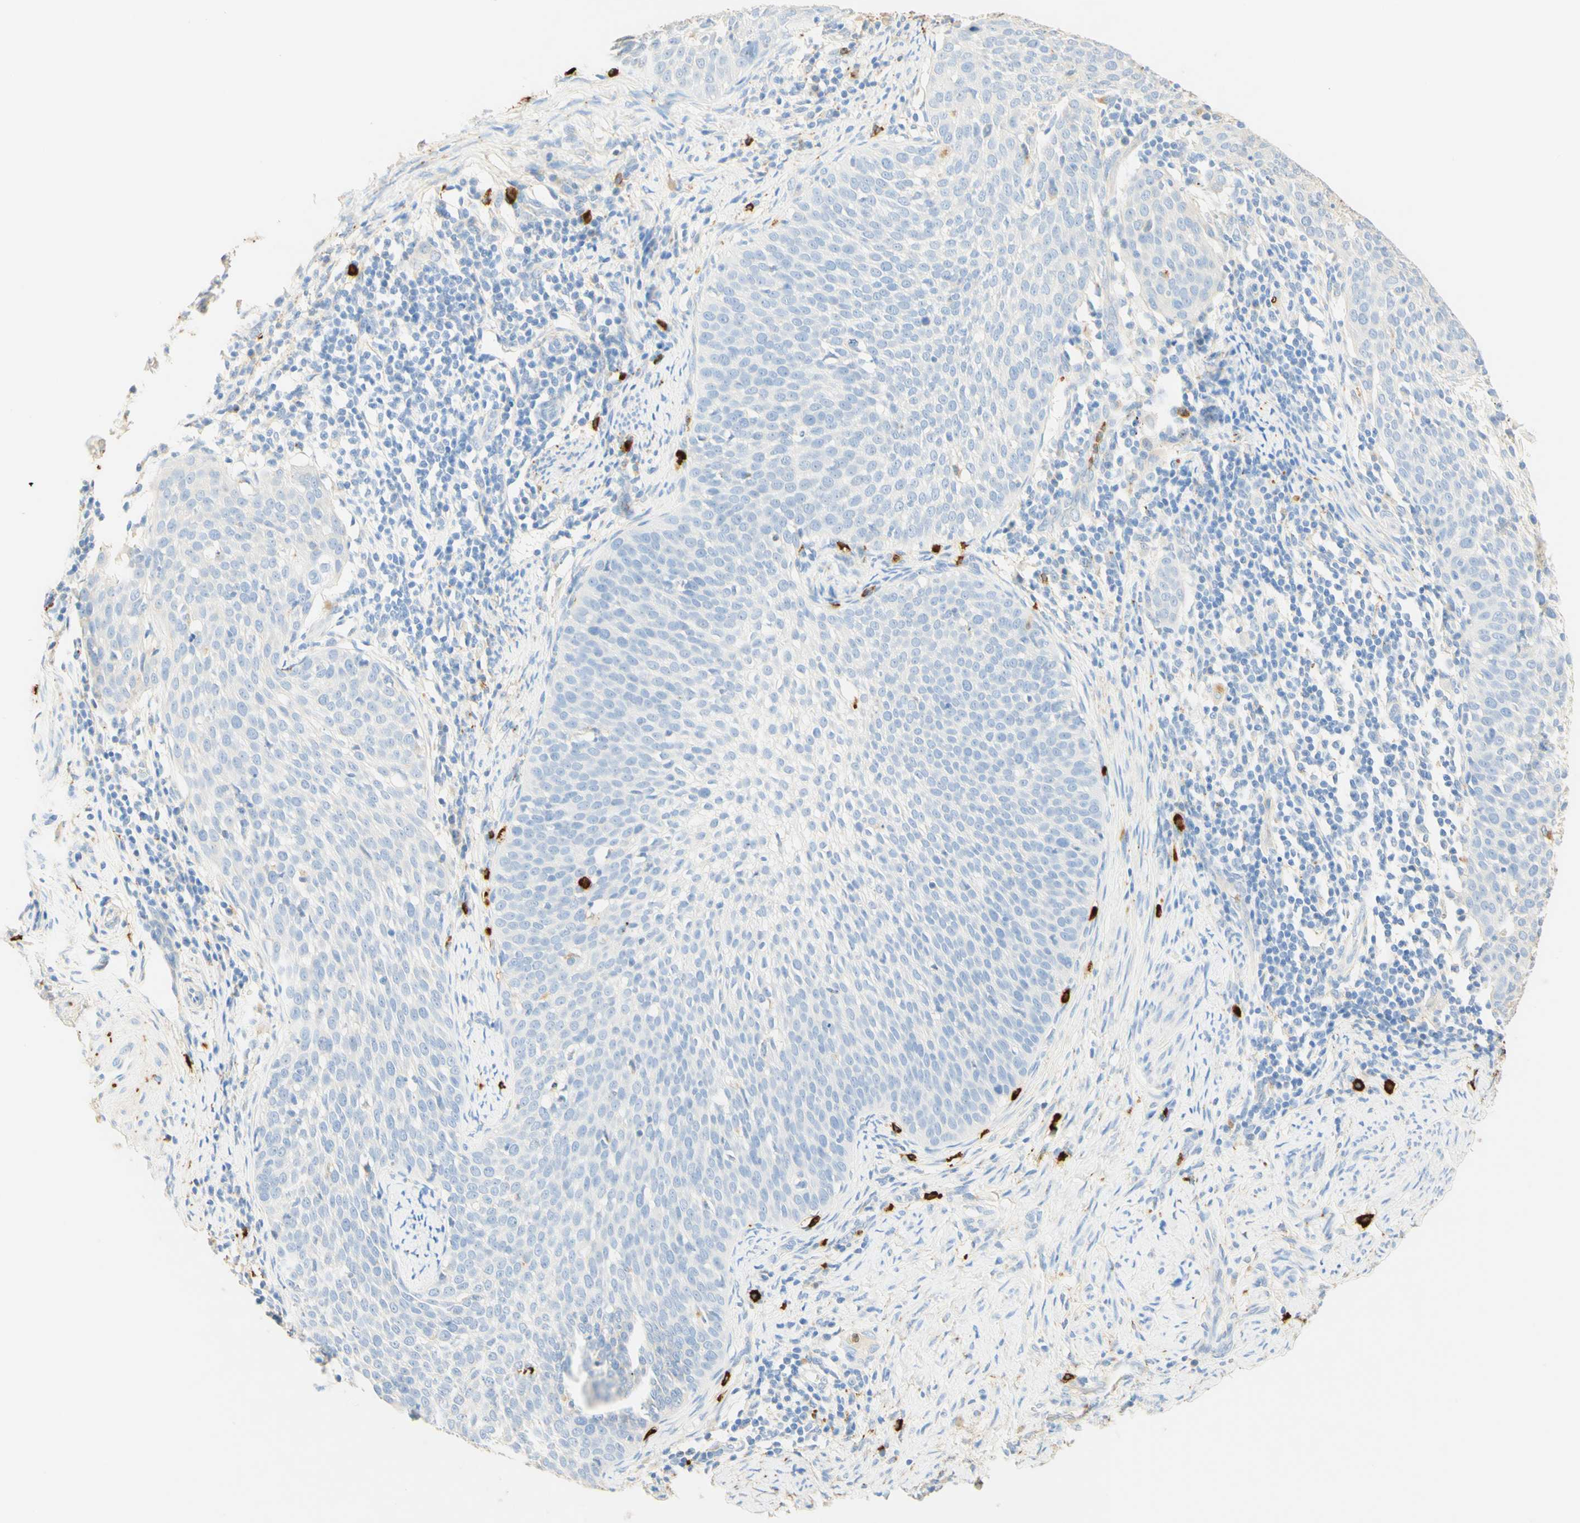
{"staining": {"intensity": "negative", "quantity": "none", "location": "none"}, "tissue": "cervical cancer", "cell_type": "Tumor cells", "image_type": "cancer", "snomed": [{"axis": "morphology", "description": "Squamous cell carcinoma, NOS"}, {"axis": "topography", "description": "Cervix"}], "caption": "This is an IHC photomicrograph of cervical squamous cell carcinoma. There is no expression in tumor cells.", "gene": "CD63", "patient": {"sex": "female", "age": 51}}